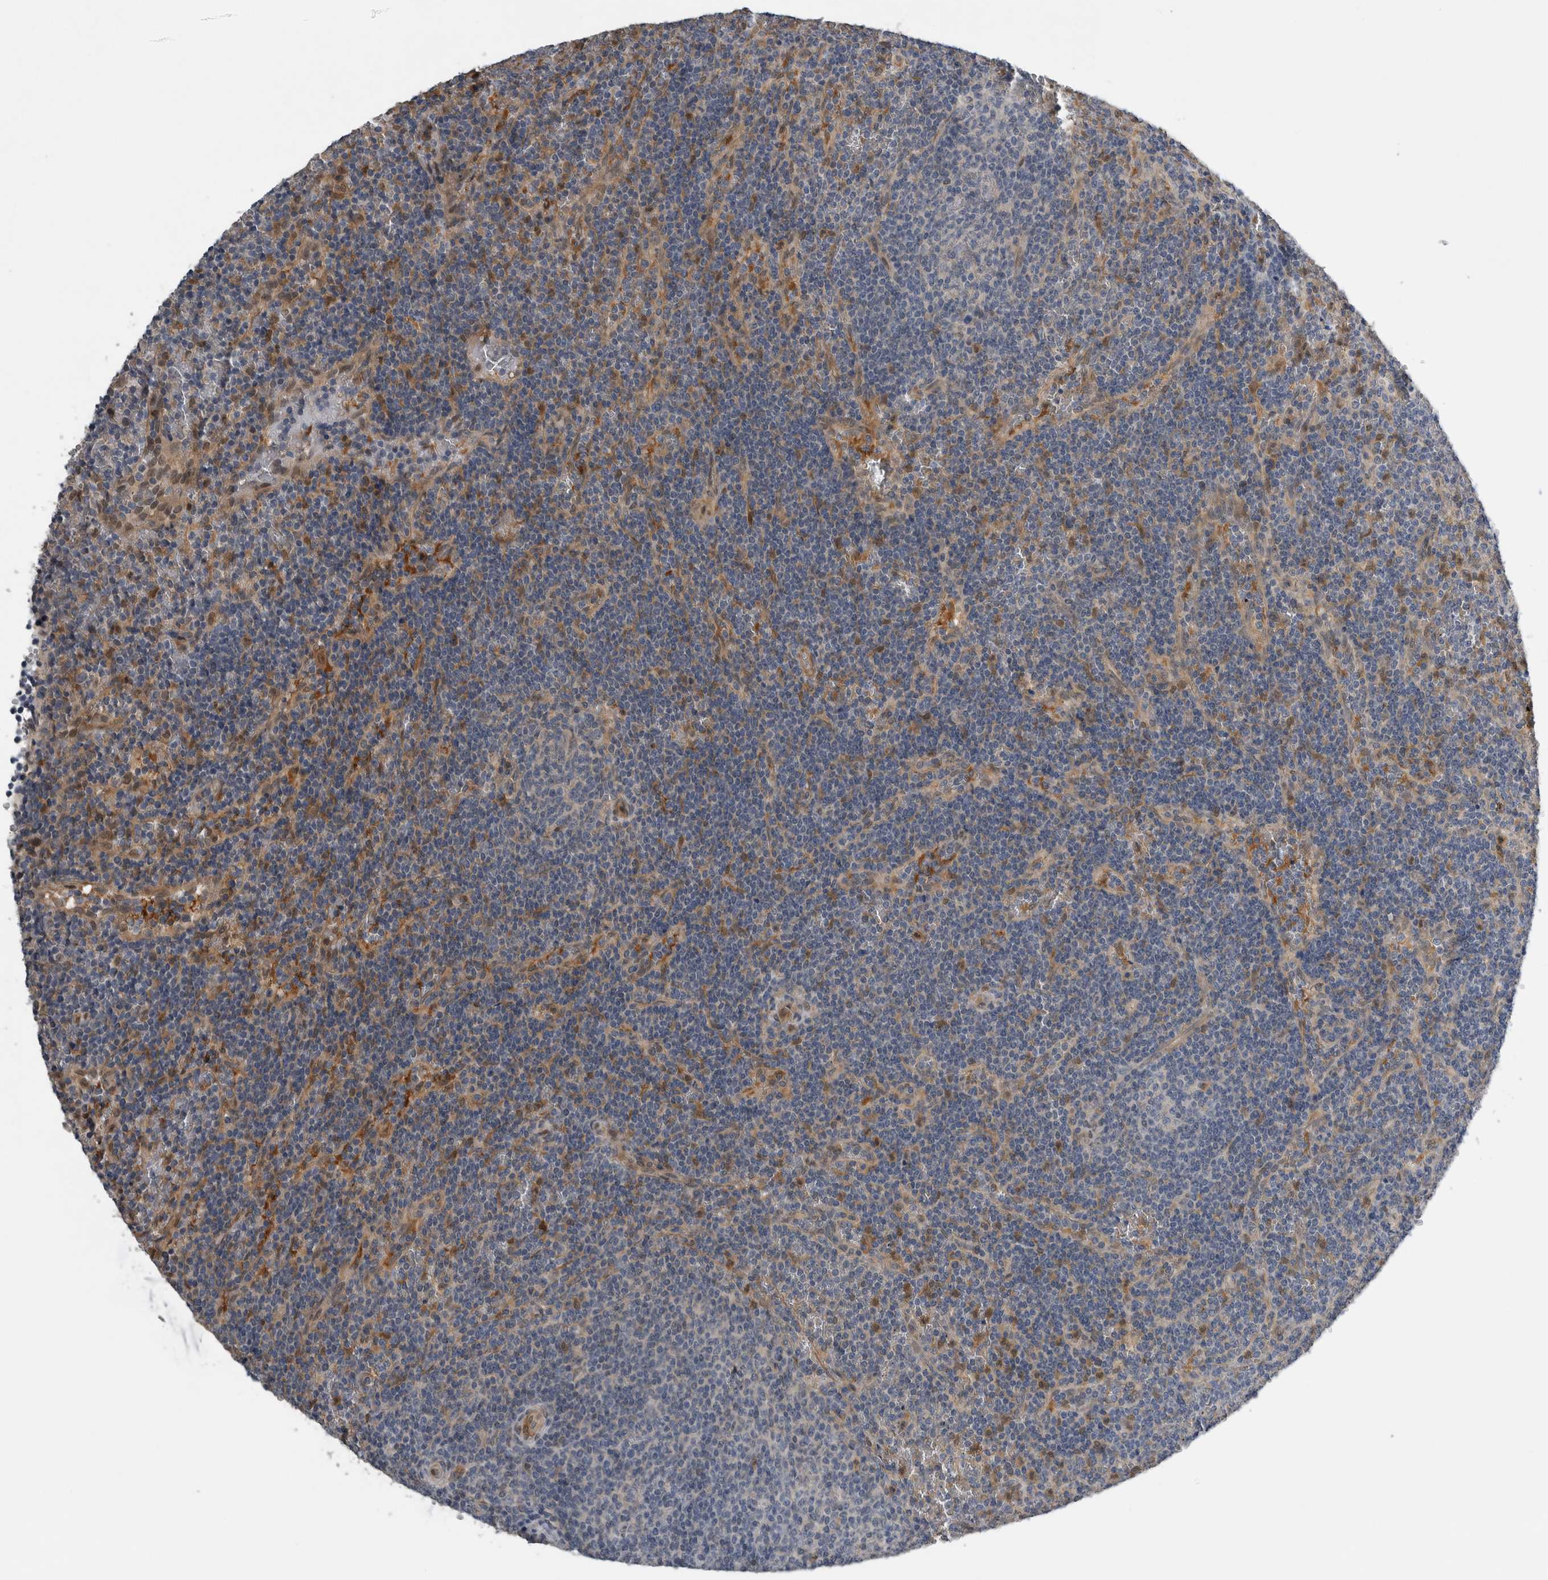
{"staining": {"intensity": "negative", "quantity": "none", "location": "none"}, "tissue": "lymphoma", "cell_type": "Tumor cells", "image_type": "cancer", "snomed": [{"axis": "morphology", "description": "Malignant lymphoma, non-Hodgkin's type, Low grade"}, {"axis": "topography", "description": "Spleen"}], "caption": "This histopathology image is of low-grade malignant lymphoma, non-Hodgkin's type stained with IHC to label a protein in brown with the nuclei are counter-stained blue. There is no positivity in tumor cells. Brightfield microscopy of immunohistochemistry (IHC) stained with DAB (brown) and hematoxylin (blue), captured at high magnification.", "gene": "NAPRT", "patient": {"sex": "female", "age": 50}}